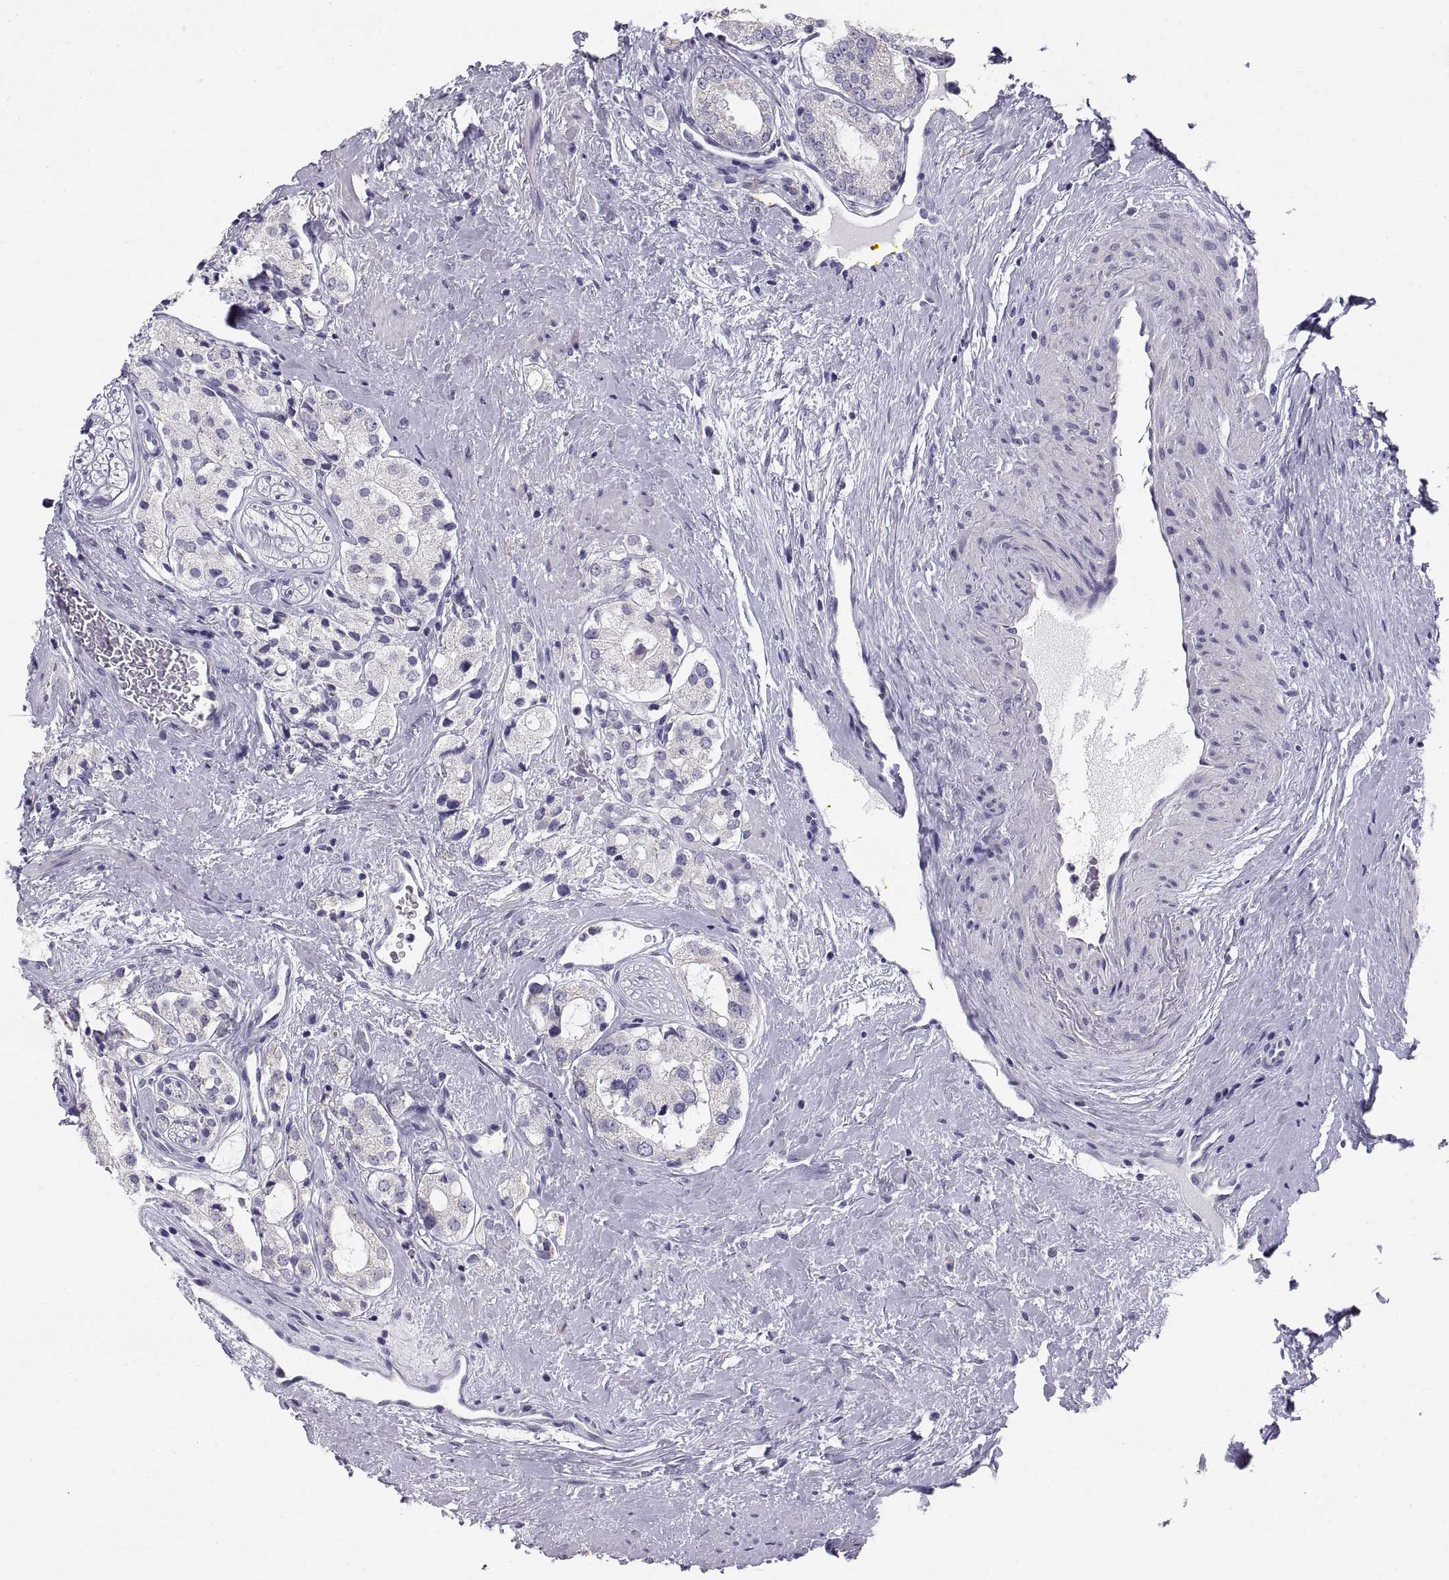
{"staining": {"intensity": "negative", "quantity": "none", "location": "none"}, "tissue": "prostate cancer", "cell_type": "Tumor cells", "image_type": "cancer", "snomed": [{"axis": "morphology", "description": "Adenocarcinoma, NOS"}, {"axis": "topography", "description": "Prostate"}], "caption": "High power microscopy histopathology image of an IHC image of prostate adenocarcinoma, revealing no significant positivity in tumor cells. The staining was performed using DAB to visualize the protein expression in brown, while the nuclei were stained in blue with hematoxylin (Magnification: 20x).", "gene": "TNNC1", "patient": {"sex": "male", "age": 66}}